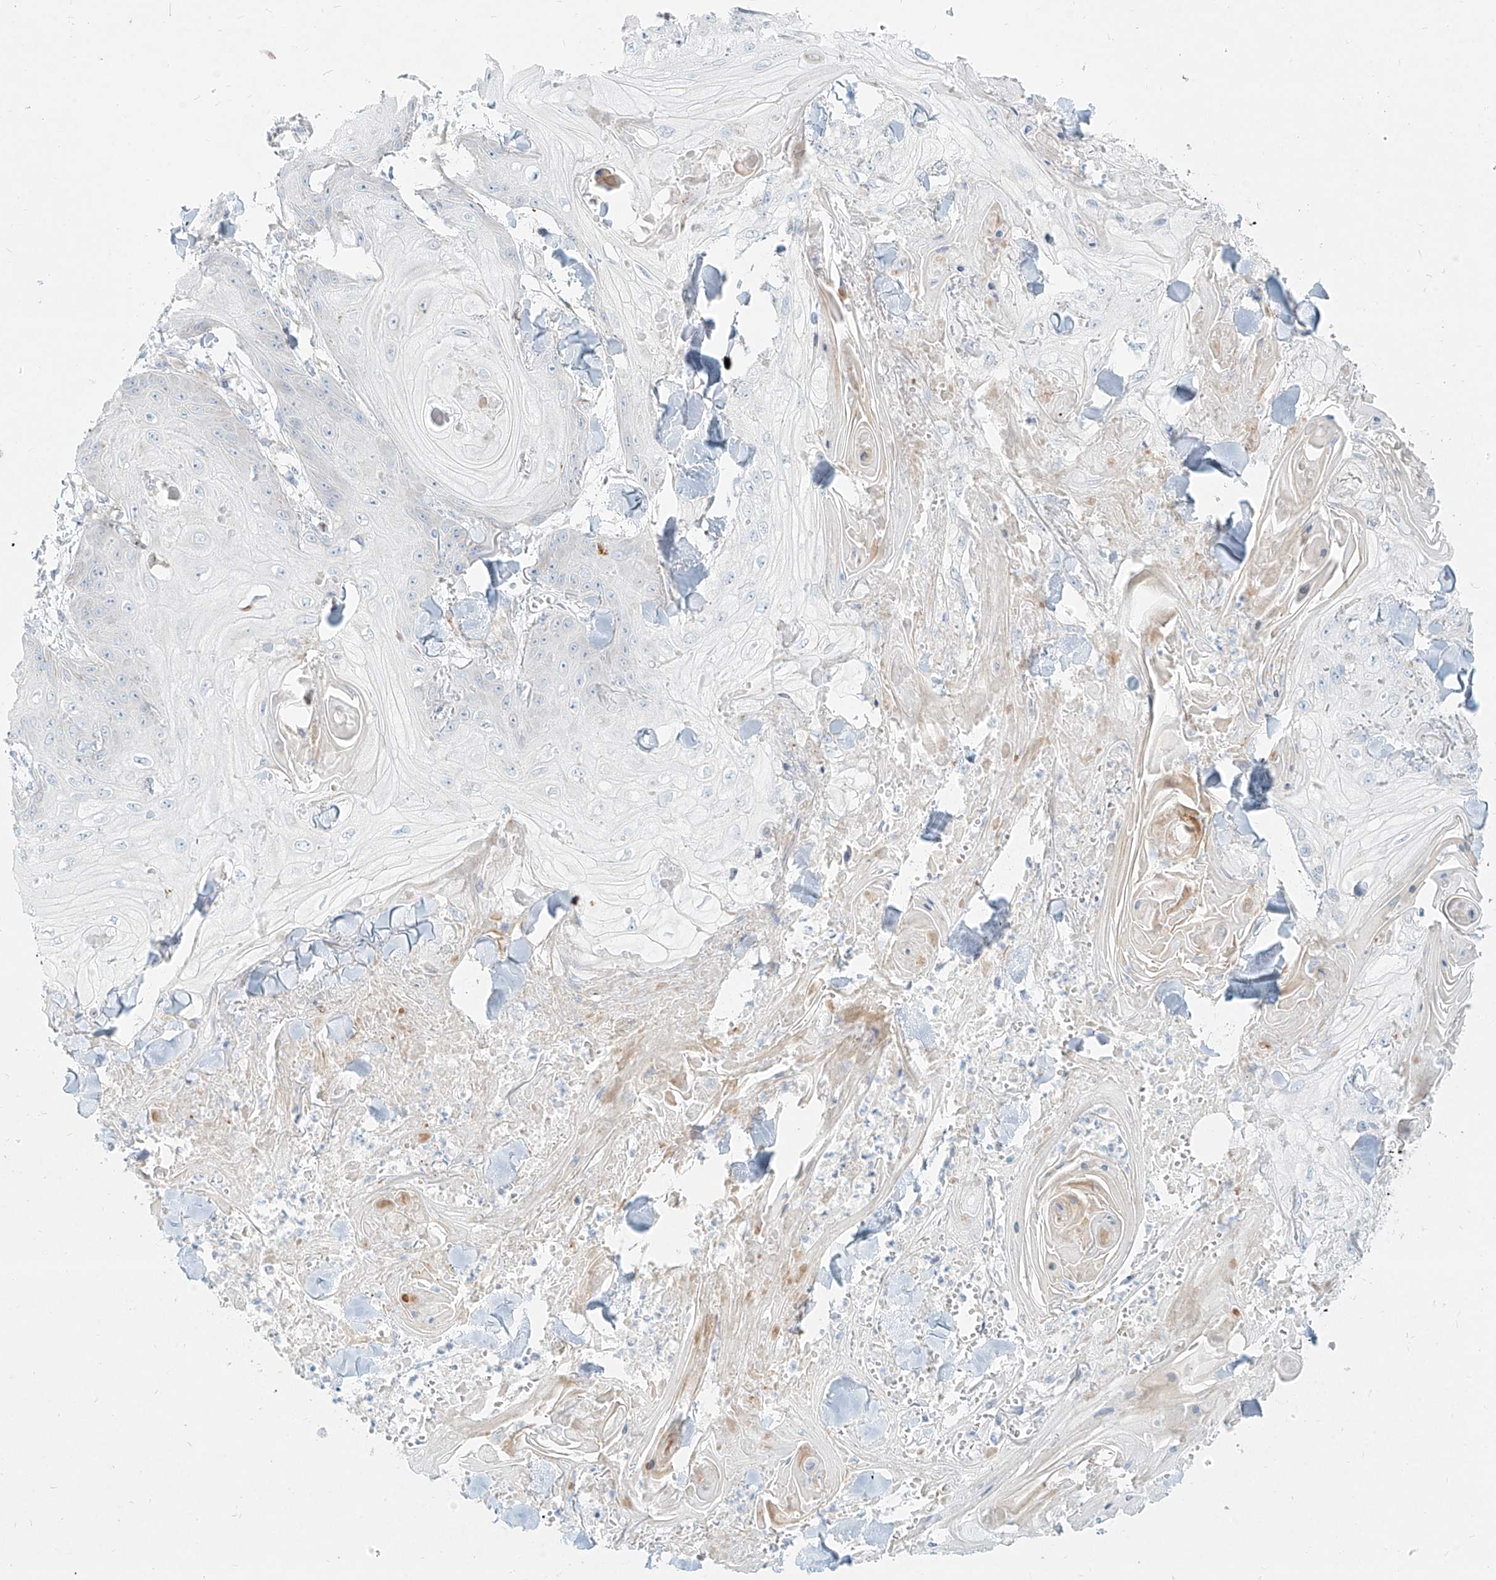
{"staining": {"intensity": "negative", "quantity": "none", "location": "none"}, "tissue": "skin cancer", "cell_type": "Tumor cells", "image_type": "cancer", "snomed": [{"axis": "morphology", "description": "Squamous cell carcinoma, NOS"}, {"axis": "topography", "description": "Skin"}], "caption": "Histopathology image shows no protein staining in tumor cells of skin cancer tissue. (IHC, brightfield microscopy, high magnification).", "gene": "MTX2", "patient": {"sex": "male", "age": 74}}